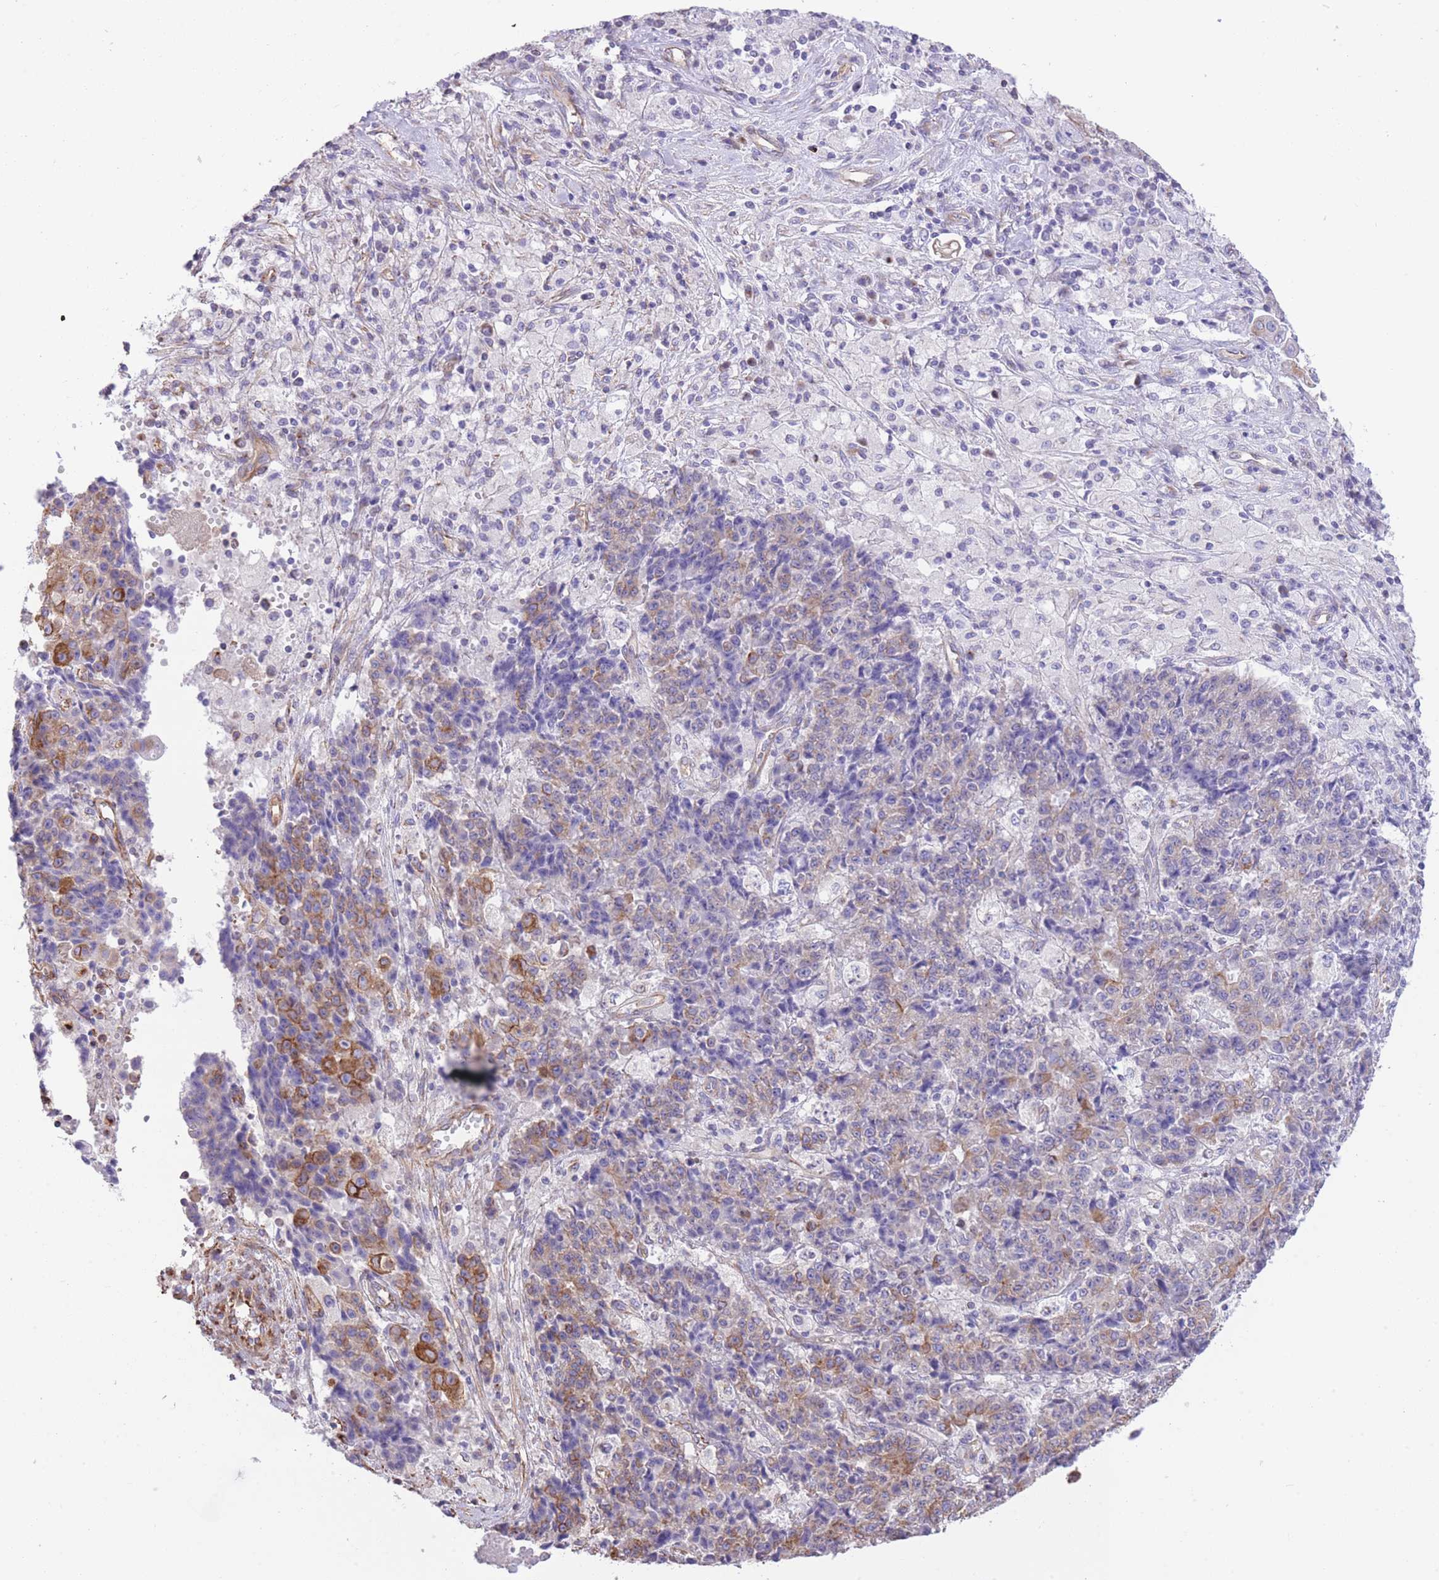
{"staining": {"intensity": "moderate", "quantity": "<25%", "location": "cytoplasmic/membranous"}, "tissue": "ovarian cancer", "cell_type": "Tumor cells", "image_type": "cancer", "snomed": [{"axis": "morphology", "description": "Carcinoma, endometroid"}, {"axis": "topography", "description": "Ovary"}], "caption": "An IHC image of neoplastic tissue is shown. Protein staining in brown shows moderate cytoplasmic/membranous positivity in ovarian cancer (endometroid carcinoma) within tumor cells.", "gene": "RHOU", "patient": {"sex": "female", "age": 42}}